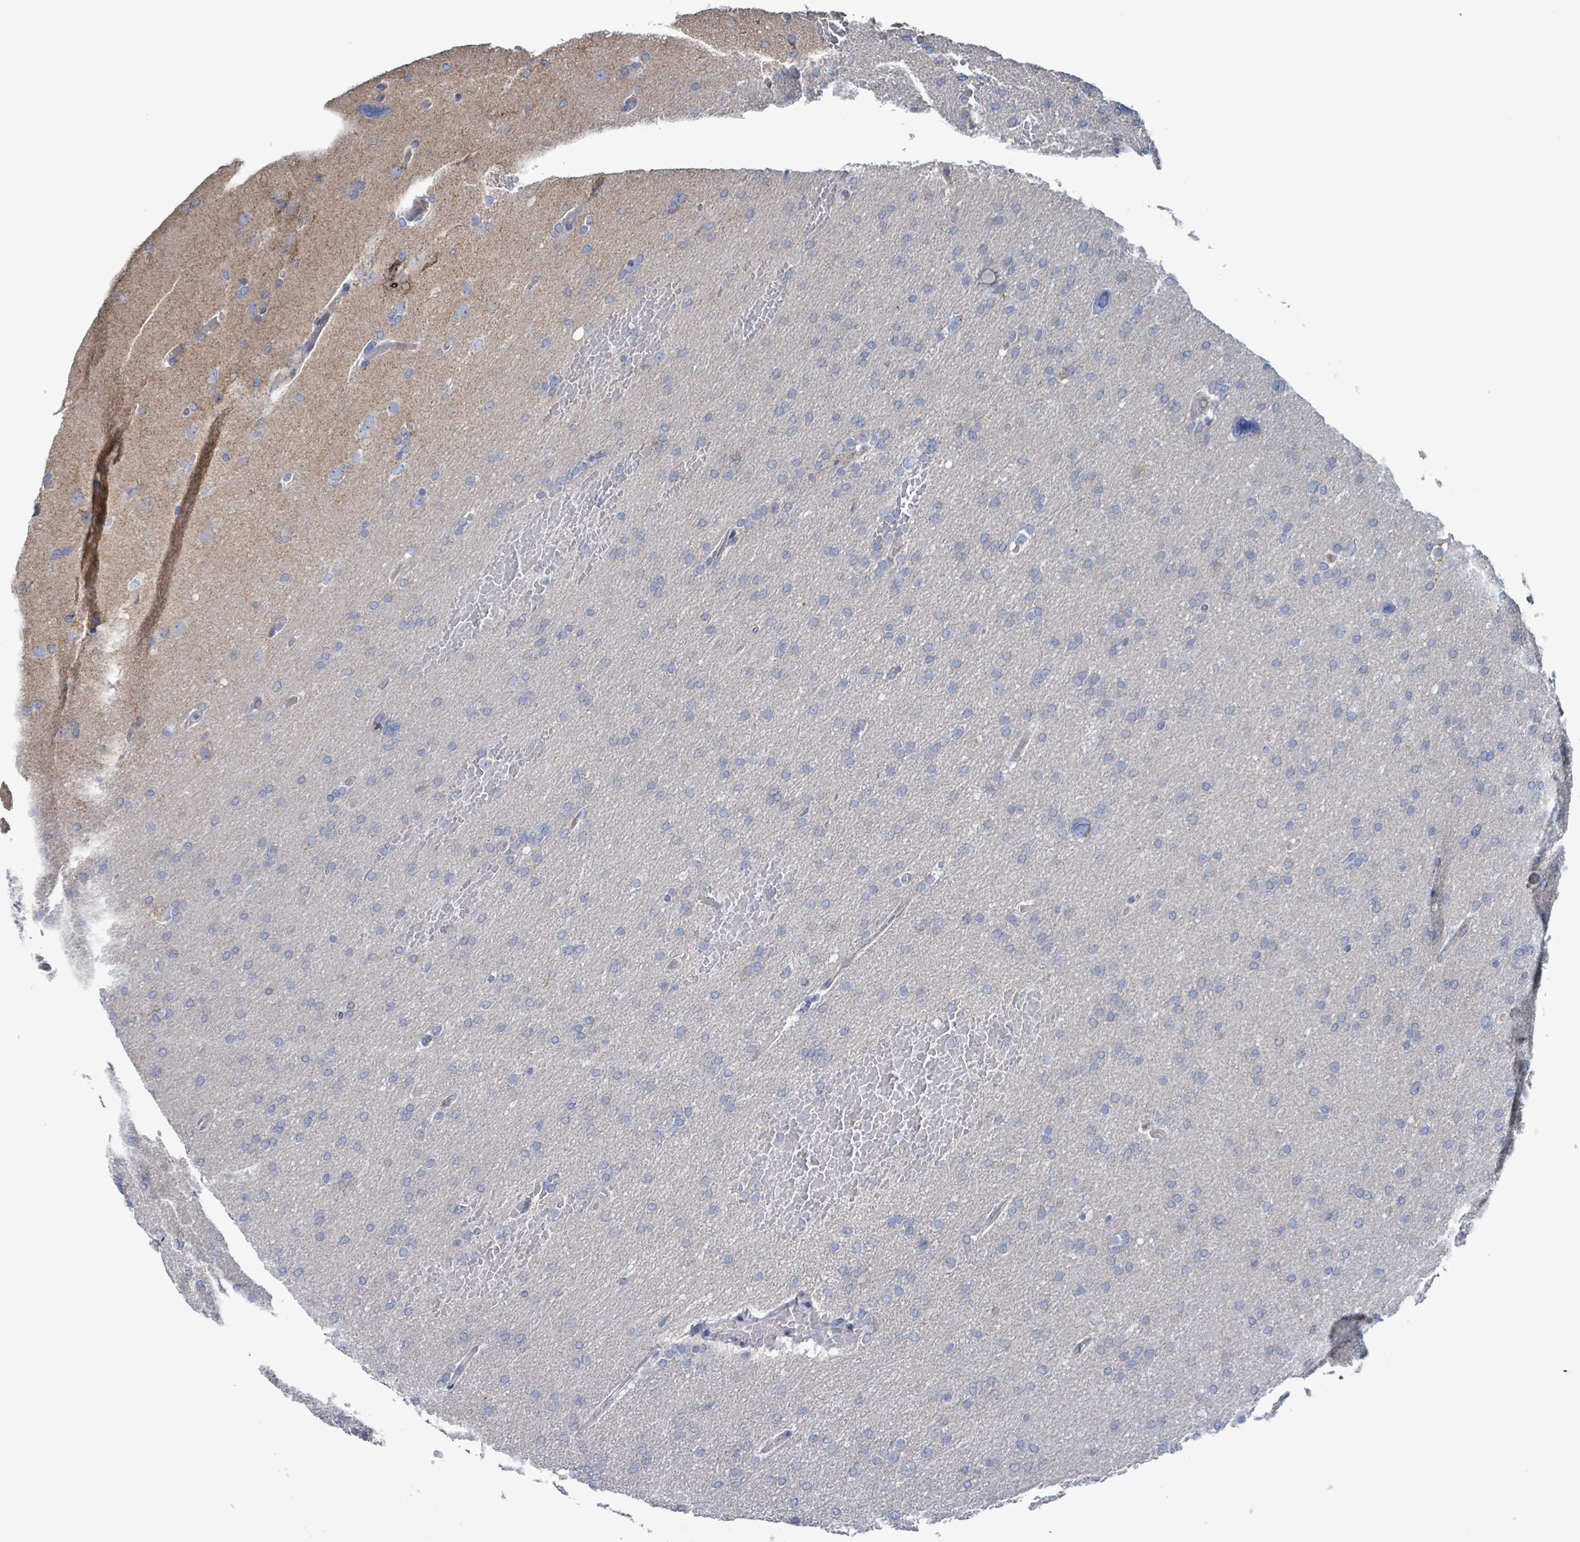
{"staining": {"intensity": "negative", "quantity": "none", "location": "none"}, "tissue": "glioma", "cell_type": "Tumor cells", "image_type": "cancer", "snomed": [{"axis": "morphology", "description": "Glioma, malignant, High grade"}, {"axis": "topography", "description": "Cerebral cortex"}], "caption": "A high-resolution micrograph shows immunohistochemistry staining of high-grade glioma (malignant), which reveals no significant staining in tumor cells.", "gene": "AKR1C4", "patient": {"sex": "female", "age": 36}}